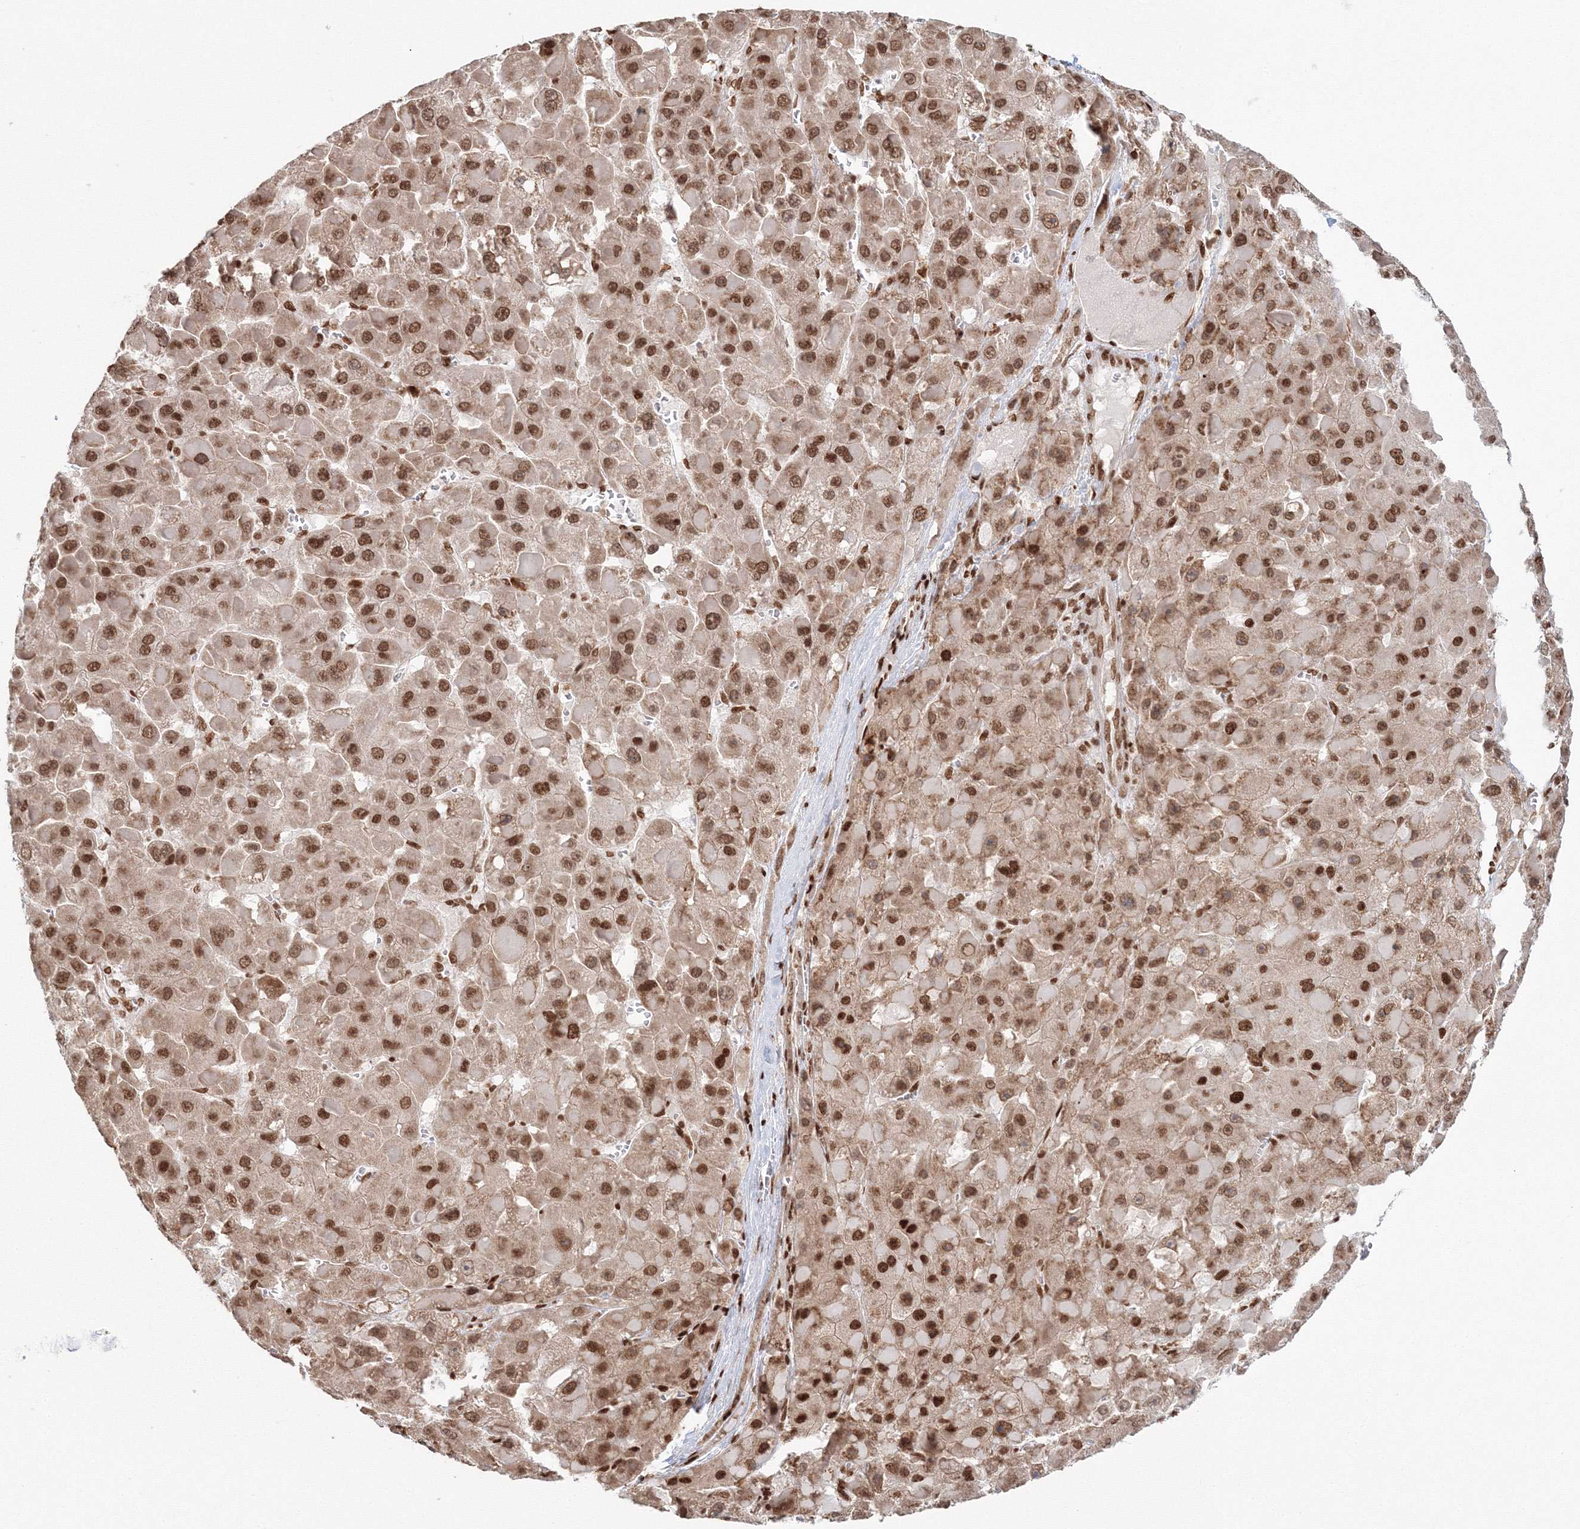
{"staining": {"intensity": "moderate", "quantity": ">75%", "location": "nuclear"}, "tissue": "liver cancer", "cell_type": "Tumor cells", "image_type": "cancer", "snomed": [{"axis": "morphology", "description": "Carcinoma, Hepatocellular, NOS"}, {"axis": "topography", "description": "Liver"}], "caption": "IHC staining of hepatocellular carcinoma (liver), which displays medium levels of moderate nuclear positivity in about >75% of tumor cells indicating moderate nuclear protein staining. The staining was performed using DAB (3,3'-diaminobenzidine) (brown) for protein detection and nuclei were counterstained in hematoxylin (blue).", "gene": "KIF20A", "patient": {"sex": "female", "age": 73}}